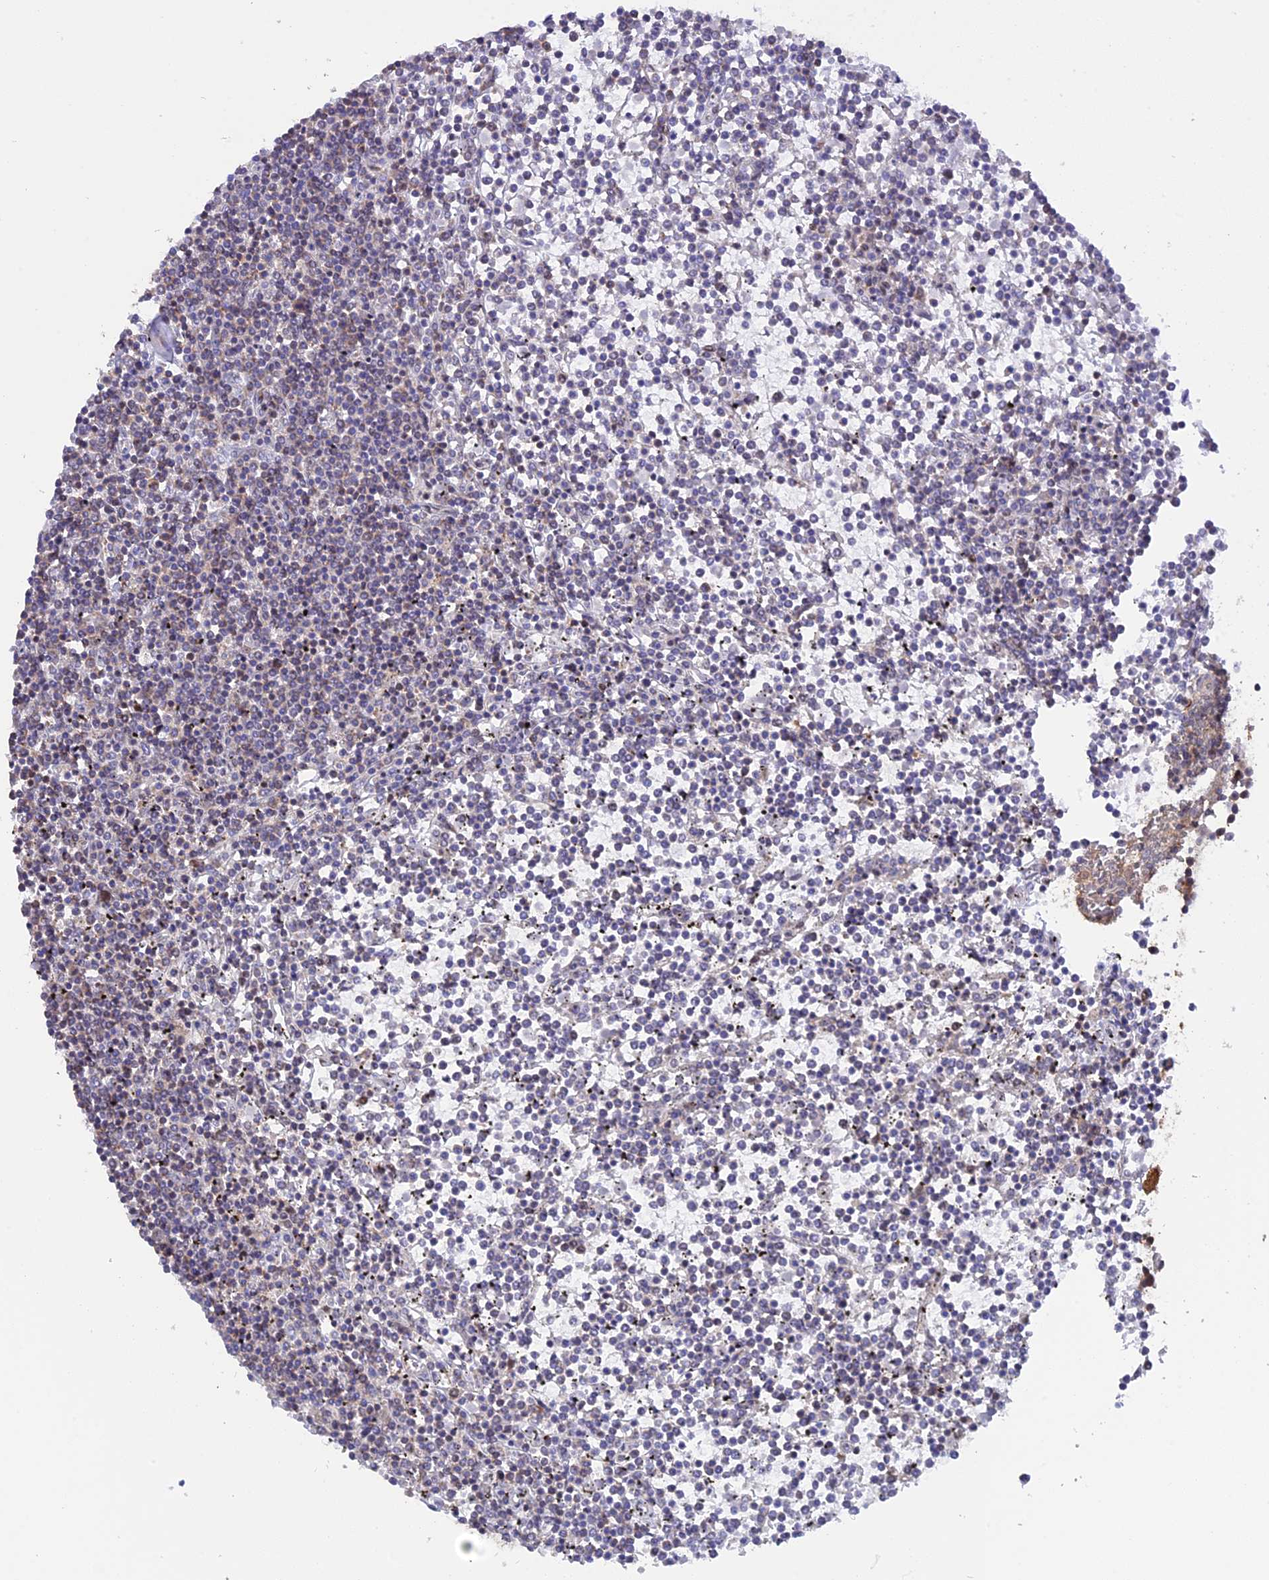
{"staining": {"intensity": "negative", "quantity": "none", "location": "none"}, "tissue": "lymphoma", "cell_type": "Tumor cells", "image_type": "cancer", "snomed": [{"axis": "morphology", "description": "Malignant lymphoma, non-Hodgkin's type, Low grade"}, {"axis": "topography", "description": "Spleen"}], "caption": "Immunohistochemistry photomicrograph of neoplastic tissue: human low-grade malignant lymphoma, non-Hodgkin's type stained with DAB shows no significant protein expression in tumor cells.", "gene": "GSKIP", "patient": {"sex": "female", "age": 19}}